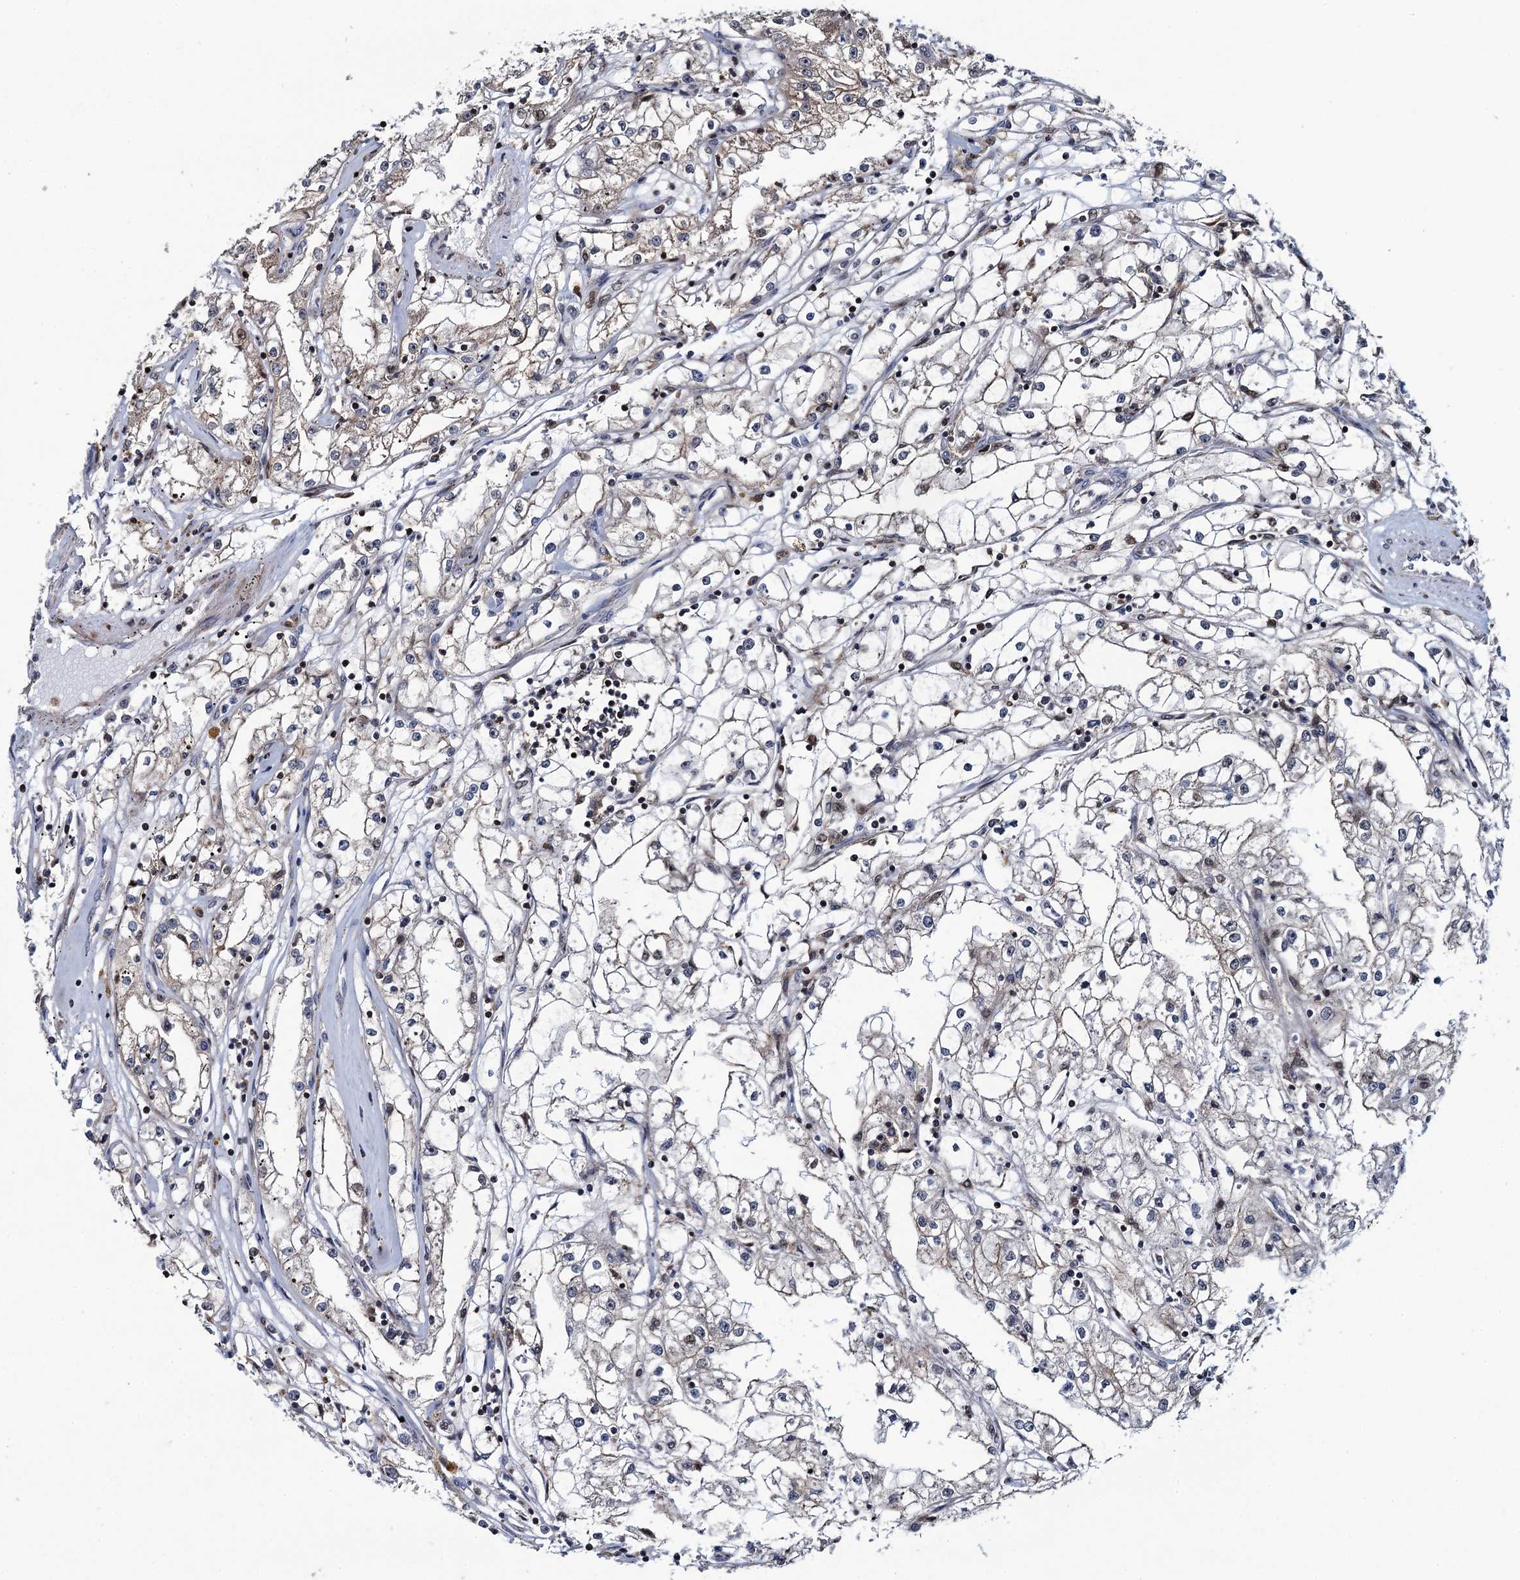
{"staining": {"intensity": "negative", "quantity": "none", "location": "none"}, "tissue": "renal cancer", "cell_type": "Tumor cells", "image_type": "cancer", "snomed": [{"axis": "morphology", "description": "Adenocarcinoma, NOS"}, {"axis": "topography", "description": "Kidney"}], "caption": "High power microscopy photomicrograph of an immunohistochemistry (IHC) micrograph of adenocarcinoma (renal), revealing no significant expression in tumor cells.", "gene": "CCDC102A", "patient": {"sex": "male", "age": 56}}